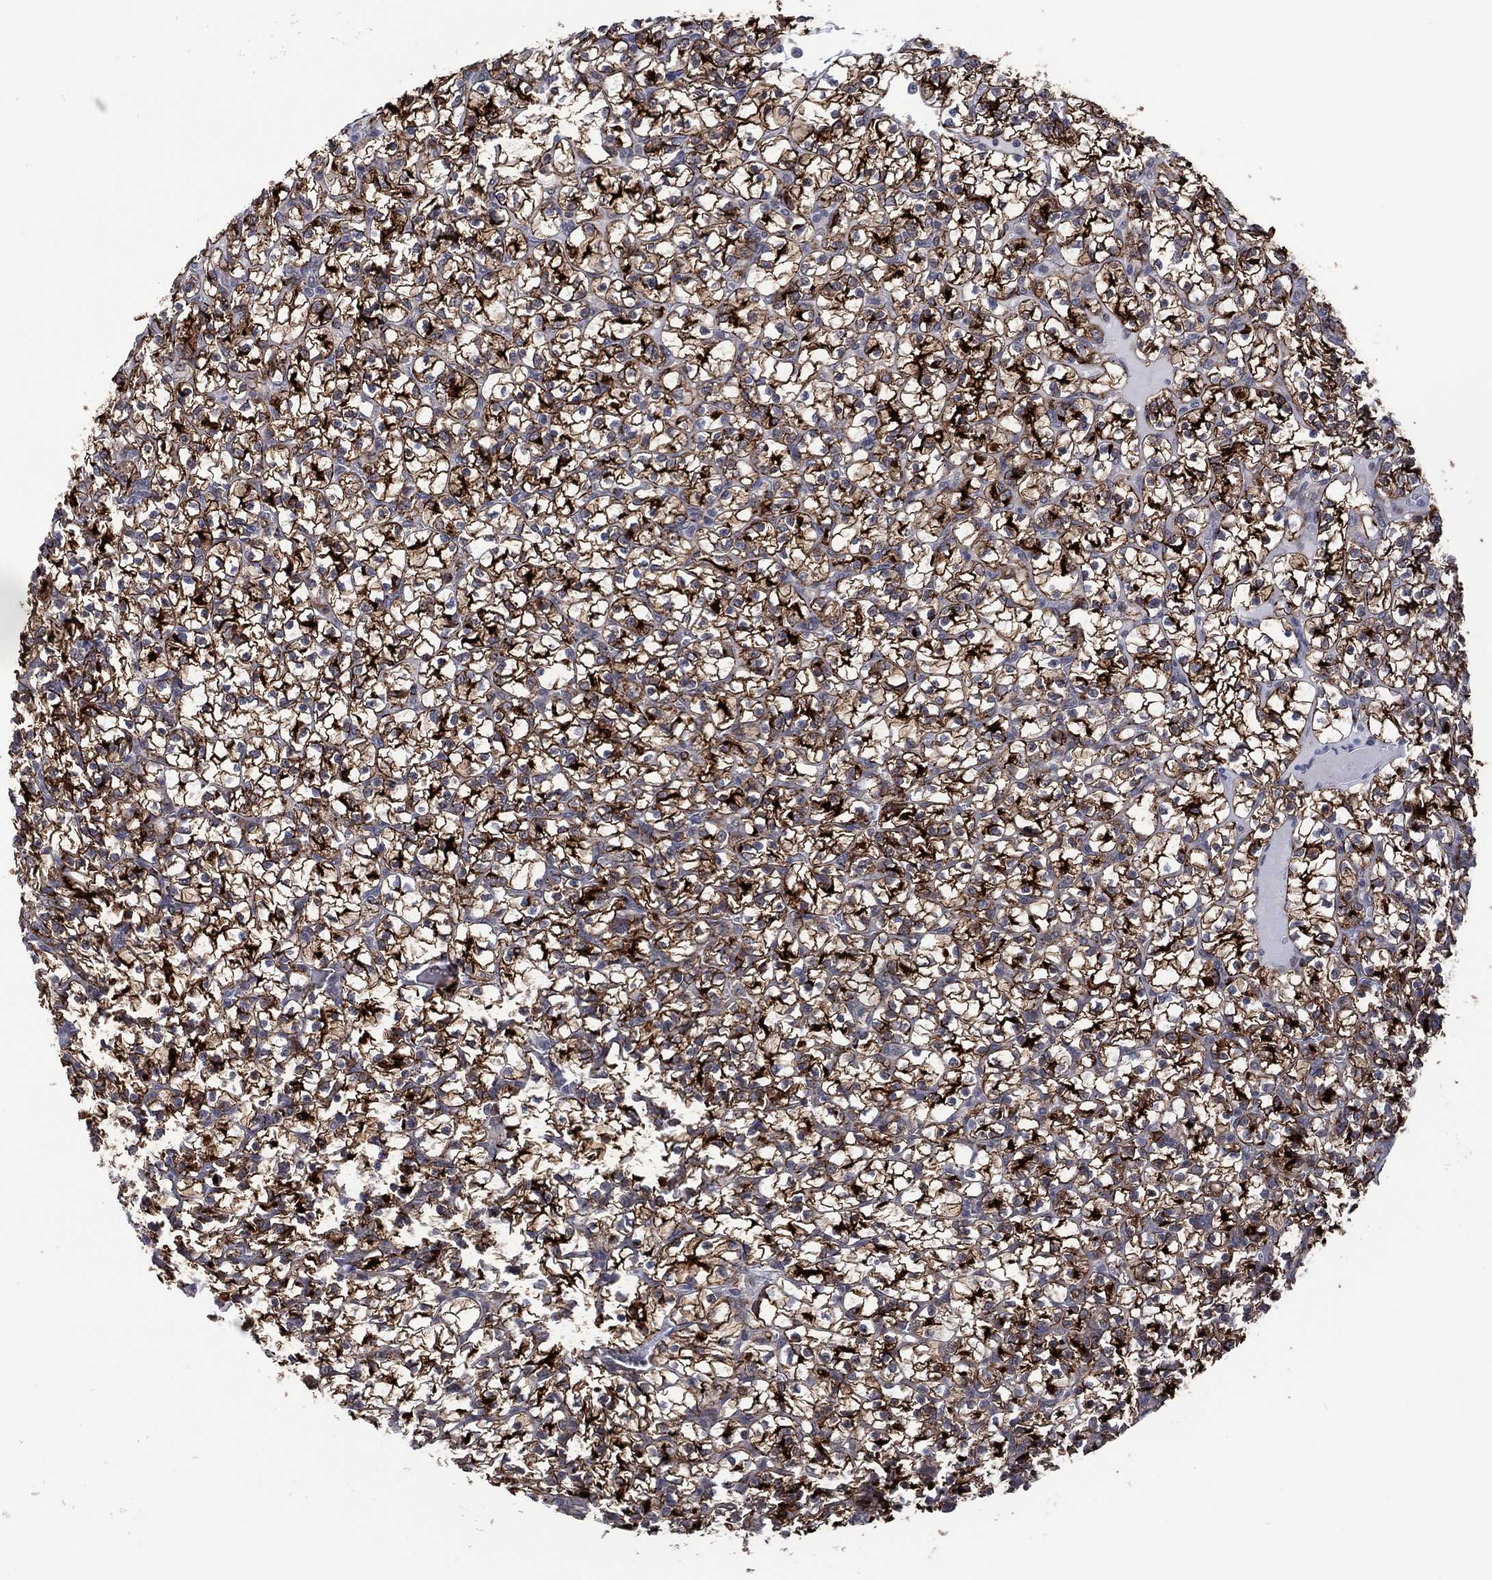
{"staining": {"intensity": "strong", "quantity": "25%-75%", "location": "cytoplasmic/membranous"}, "tissue": "renal cancer", "cell_type": "Tumor cells", "image_type": "cancer", "snomed": [{"axis": "morphology", "description": "Adenocarcinoma, NOS"}, {"axis": "topography", "description": "Kidney"}], "caption": "There is high levels of strong cytoplasmic/membranous expression in tumor cells of renal adenocarcinoma, as demonstrated by immunohistochemical staining (brown color).", "gene": "DPP4", "patient": {"sex": "female", "age": 89}}